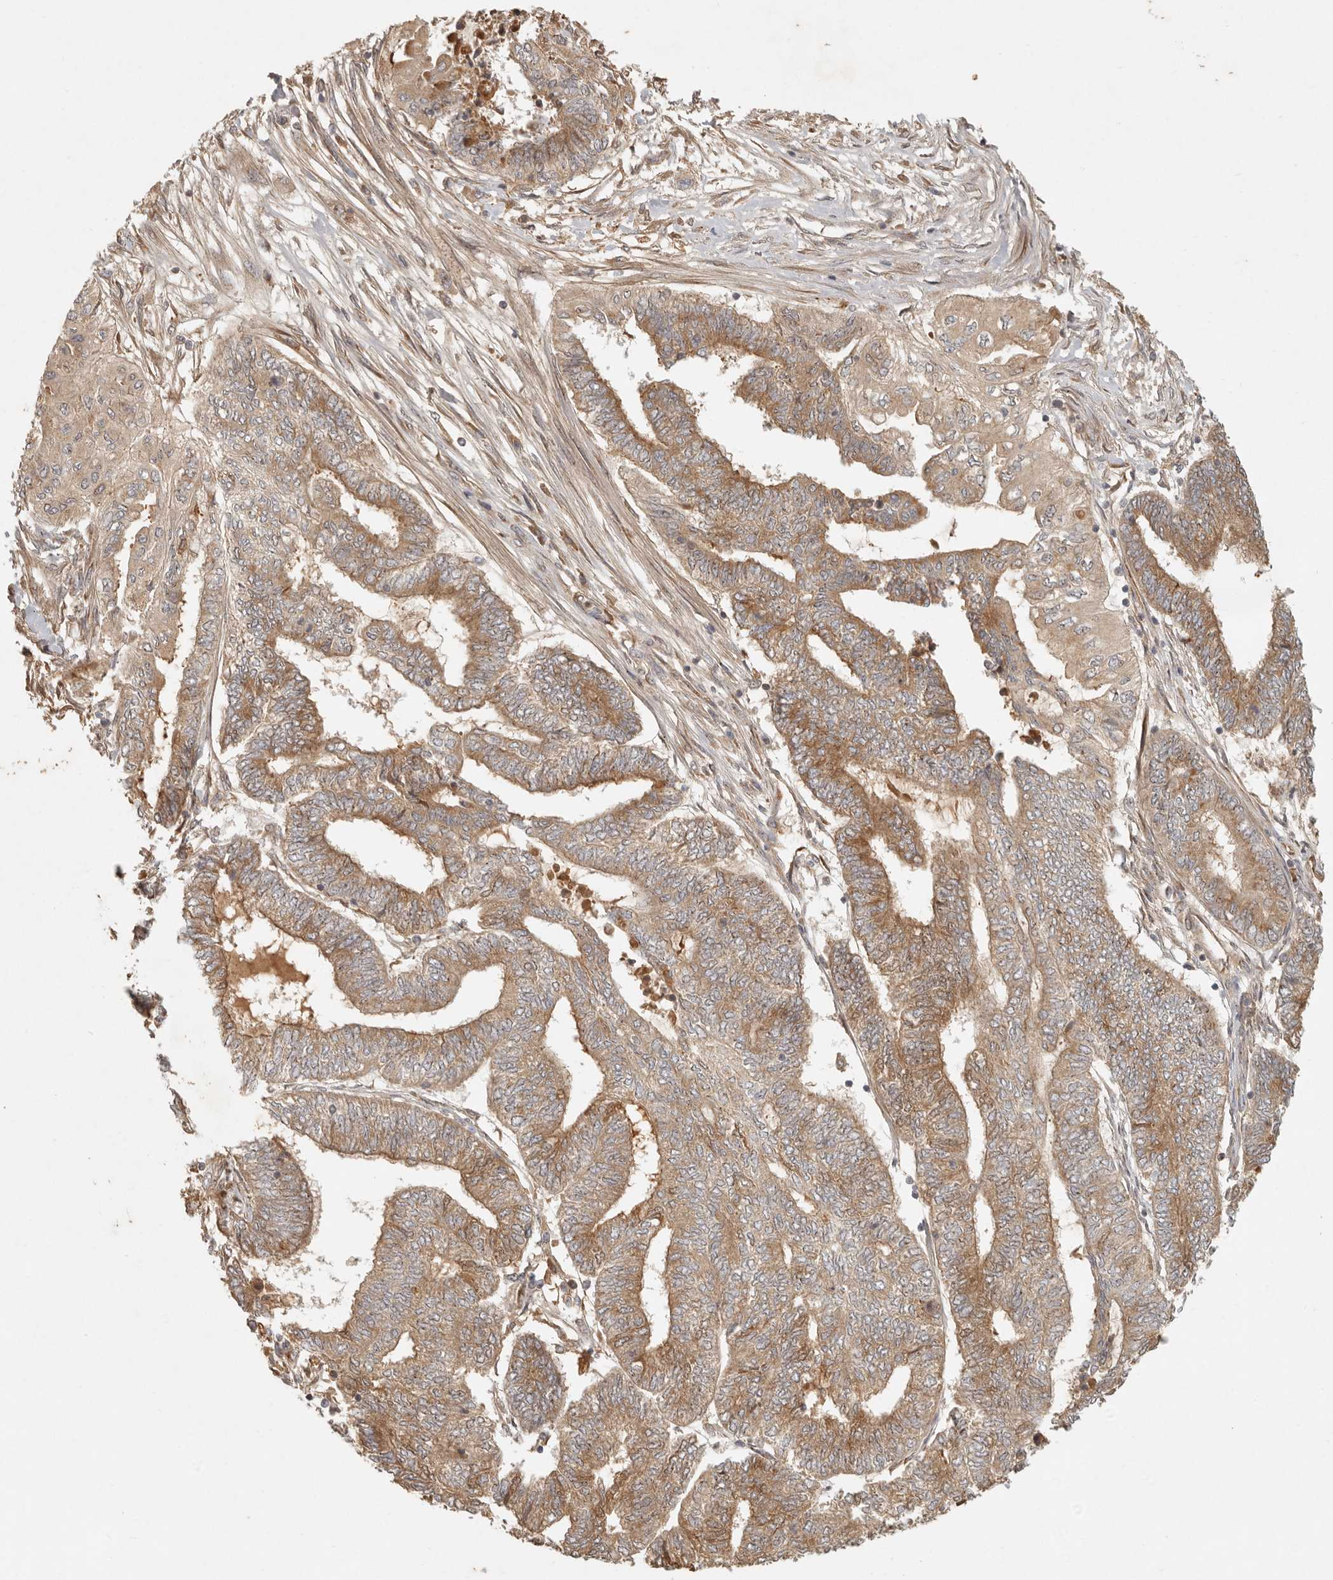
{"staining": {"intensity": "moderate", "quantity": ">75%", "location": "cytoplasmic/membranous"}, "tissue": "endometrial cancer", "cell_type": "Tumor cells", "image_type": "cancer", "snomed": [{"axis": "morphology", "description": "Adenocarcinoma, NOS"}, {"axis": "topography", "description": "Uterus"}, {"axis": "topography", "description": "Endometrium"}], "caption": "A medium amount of moderate cytoplasmic/membranous positivity is seen in approximately >75% of tumor cells in adenocarcinoma (endometrial) tissue. The staining was performed using DAB to visualize the protein expression in brown, while the nuclei were stained in blue with hematoxylin (Magnification: 20x).", "gene": "ANKRD61", "patient": {"sex": "female", "age": 70}}